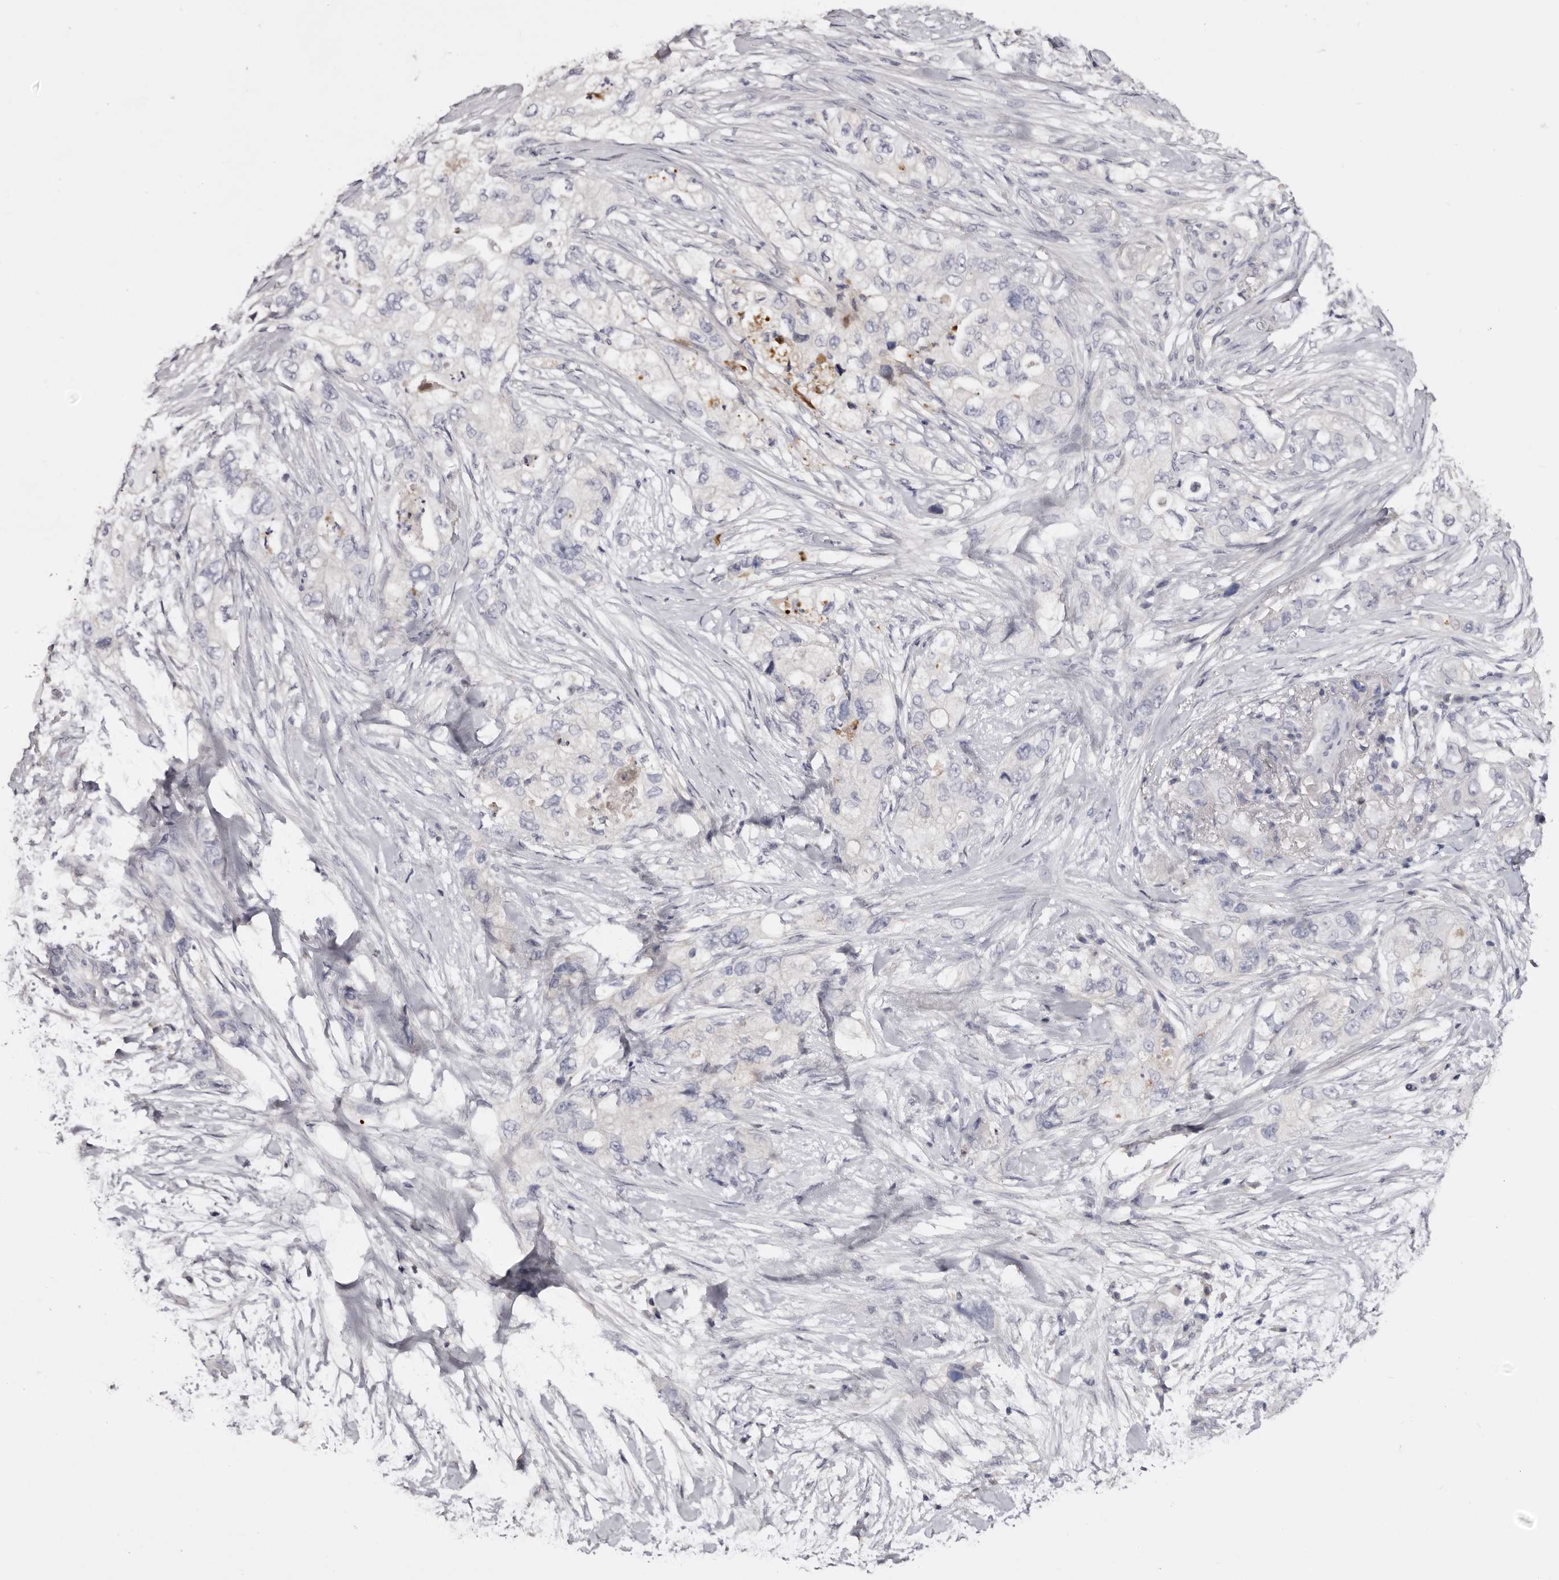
{"staining": {"intensity": "negative", "quantity": "none", "location": "none"}, "tissue": "pancreatic cancer", "cell_type": "Tumor cells", "image_type": "cancer", "snomed": [{"axis": "morphology", "description": "Adenocarcinoma, NOS"}, {"axis": "topography", "description": "Pancreas"}], "caption": "This is an IHC micrograph of pancreatic cancer (adenocarcinoma). There is no positivity in tumor cells.", "gene": "KLHL38", "patient": {"sex": "female", "age": 73}}